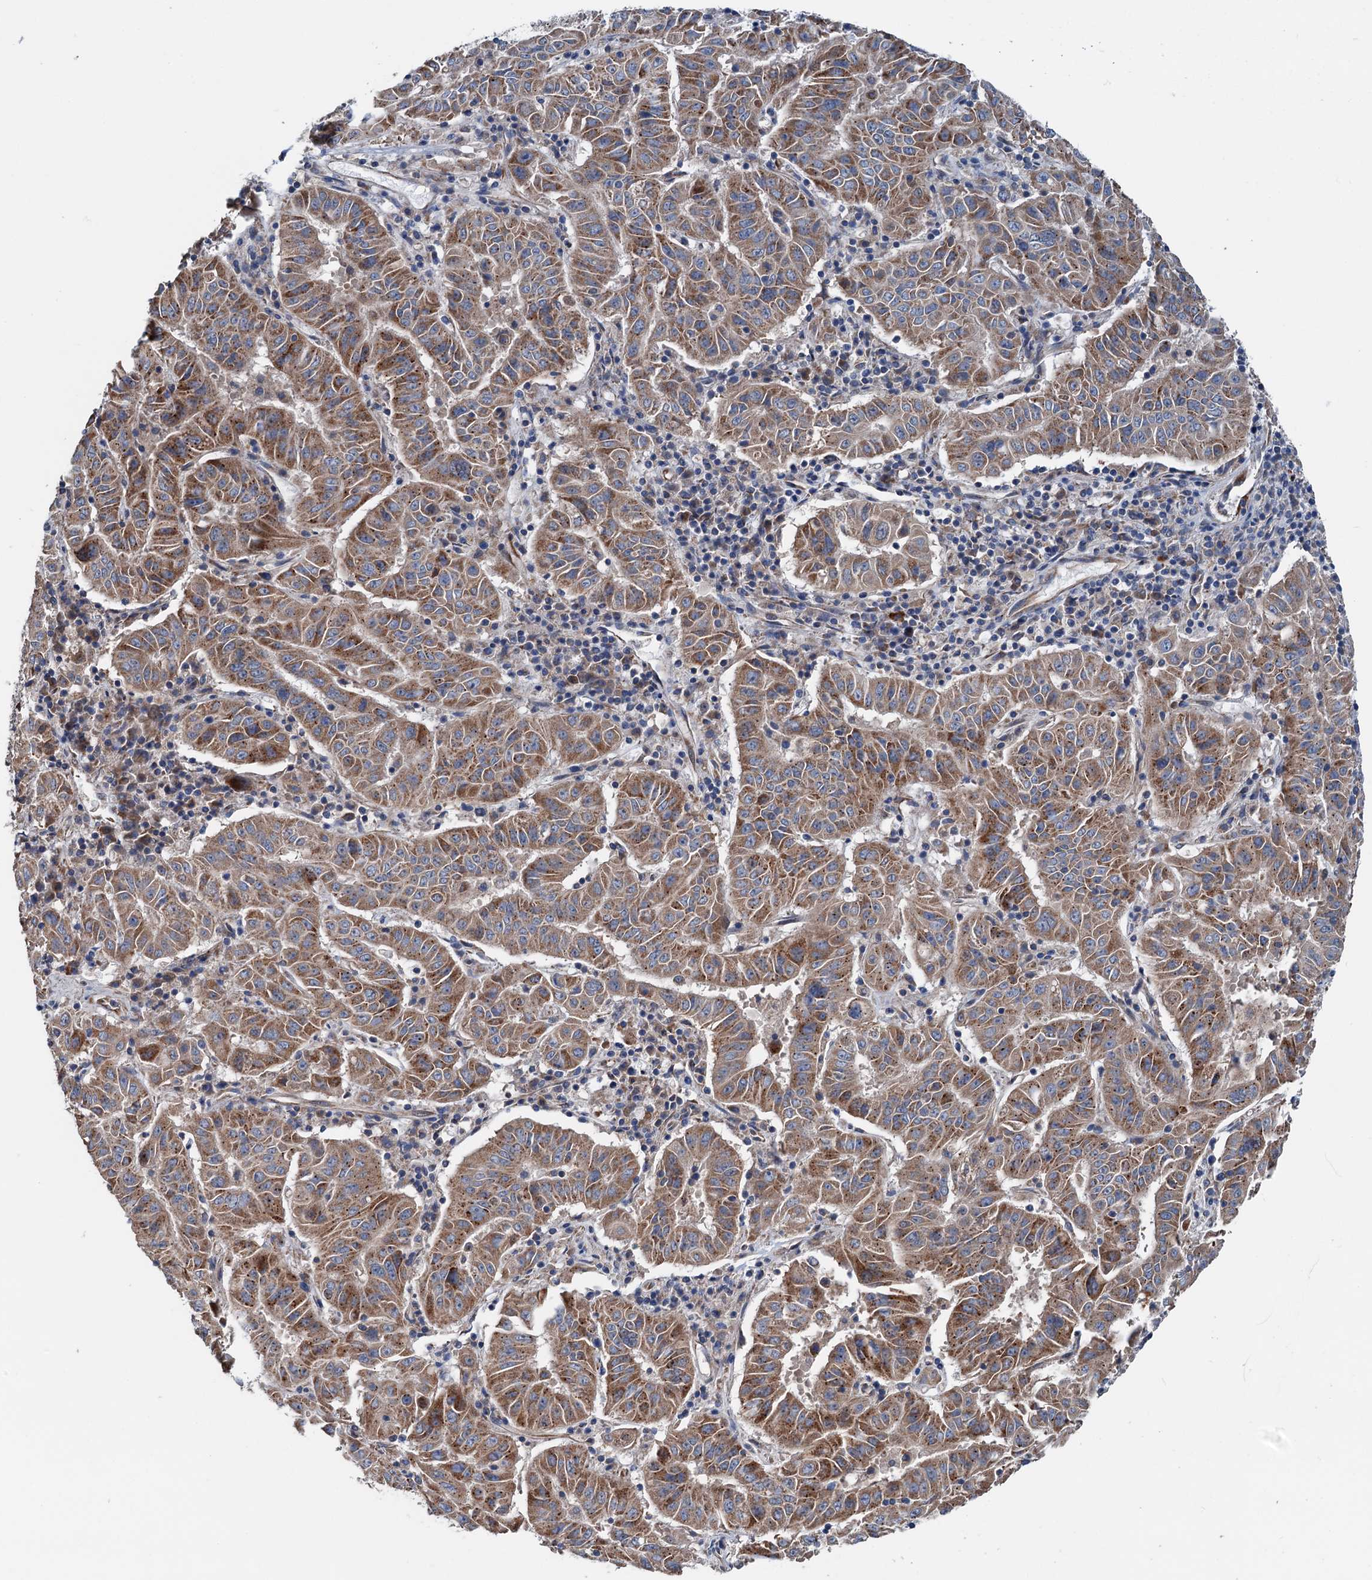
{"staining": {"intensity": "moderate", "quantity": ">75%", "location": "cytoplasmic/membranous"}, "tissue": "pancreatic cancer", "cell_type": "Tumor cells", "image_type": "cancer", "snomed": [{"axis": "morphology", "description": "Adenocarcinoma, NOS"}, {"axis": "topography", "description": "Pancreas"}], "caption": "Moderate cytoplasmic/membranous staining for a protein is appreciated in about >75% of tumor cells of adenocarcinoma (pancreatic) using immunohistochemistry.", "gene": "ELAC1", "patient": {"sex": "male", "age": 63}}